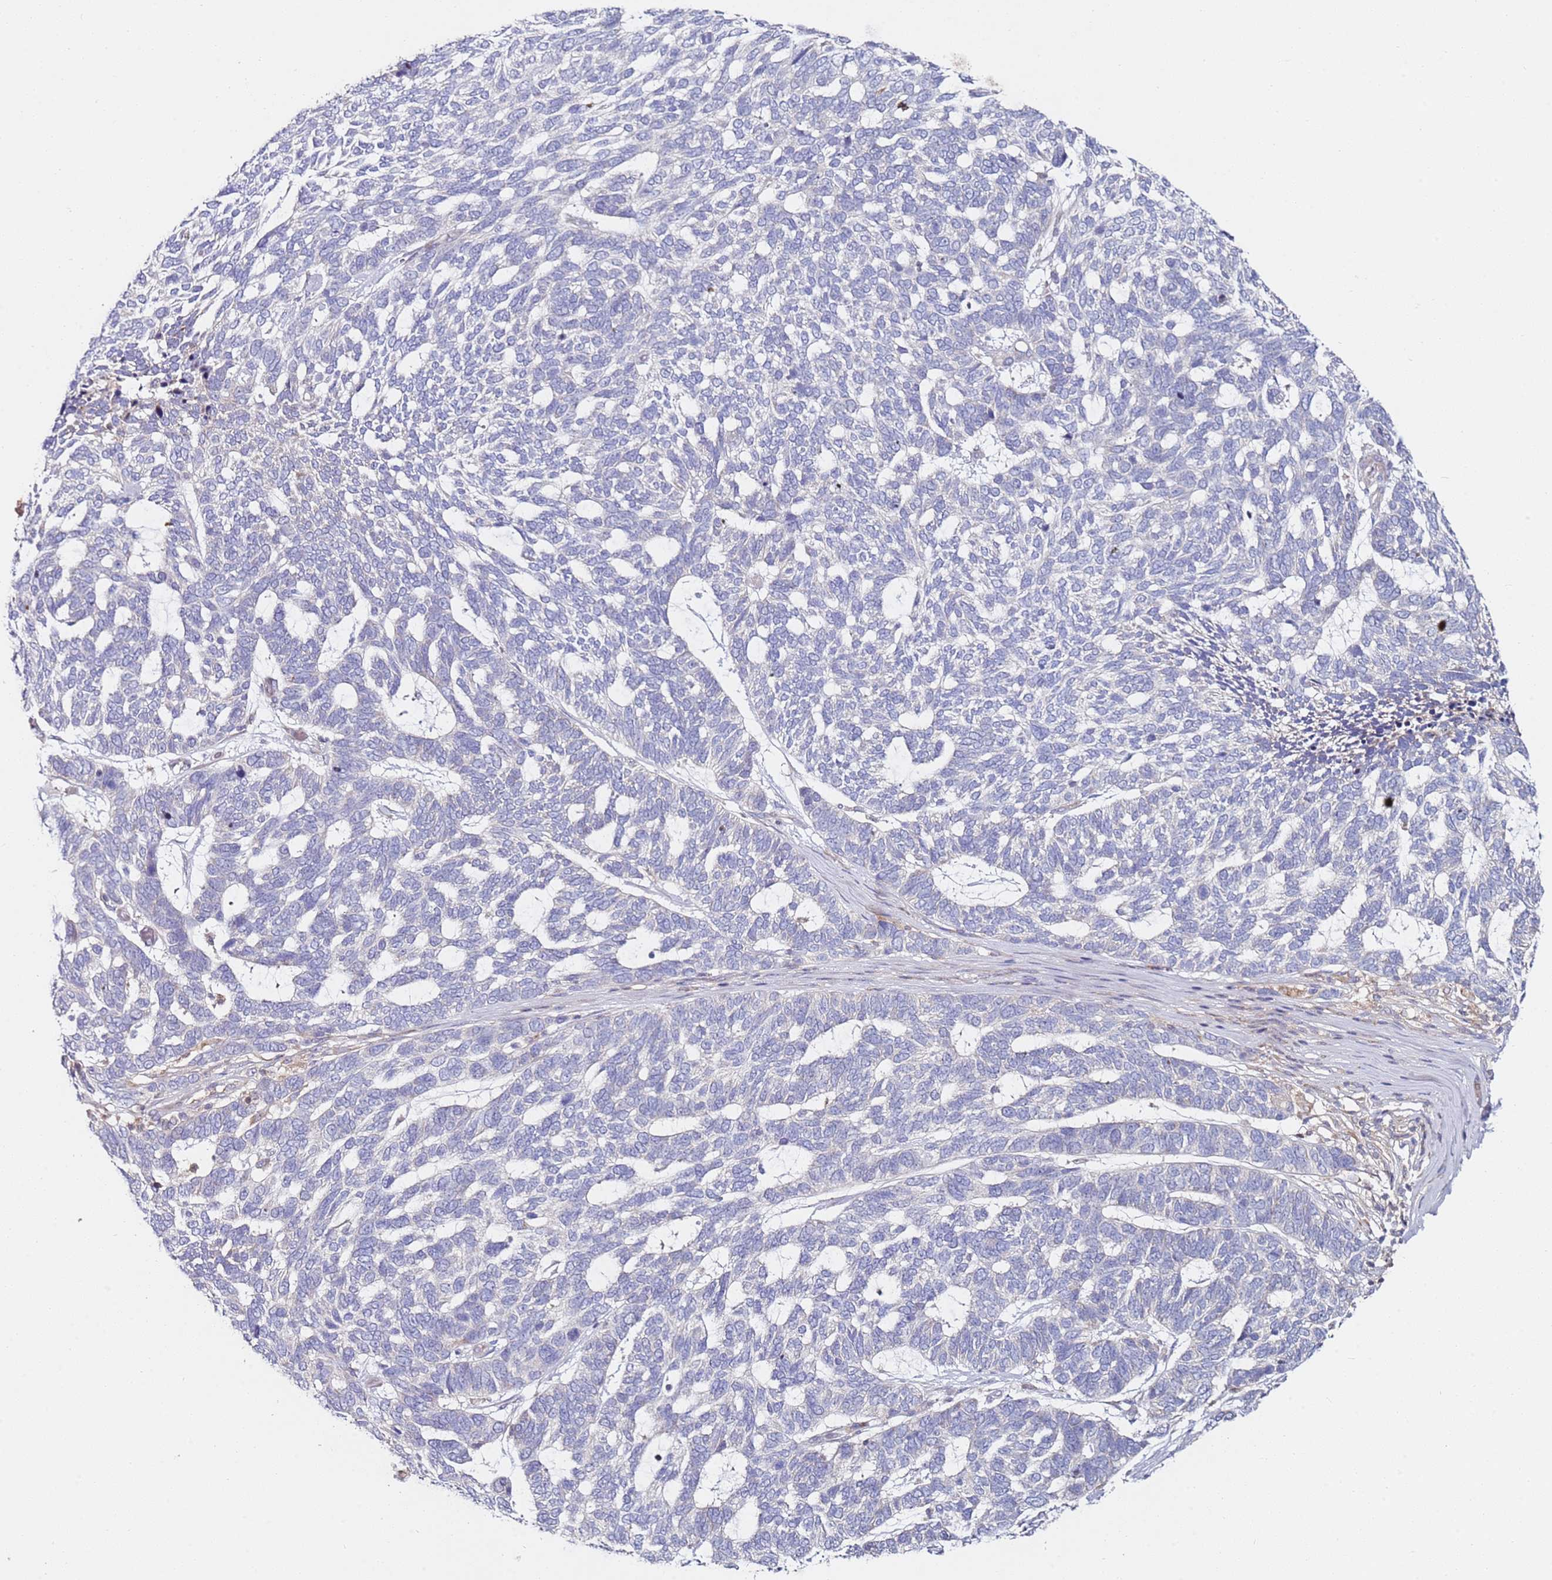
{"staining": {"intensity": "negative", "quantity": "none", "location": "none"}, "tissue": "skin cancer", "cell_type": "Tumor cells", "image_type": "cancer", "snomed": [{"axis": "morphology", "description": "Basal cell carcinoma"}, {"axis": "topography", "description": "Skin"}], "caption": "Protein analysis of basal cell carcinoma (skin) demonstrates no significant expression in tumor cells.", "gene": "CNOT9", "patient": {"sex": "female", "age": 65}}